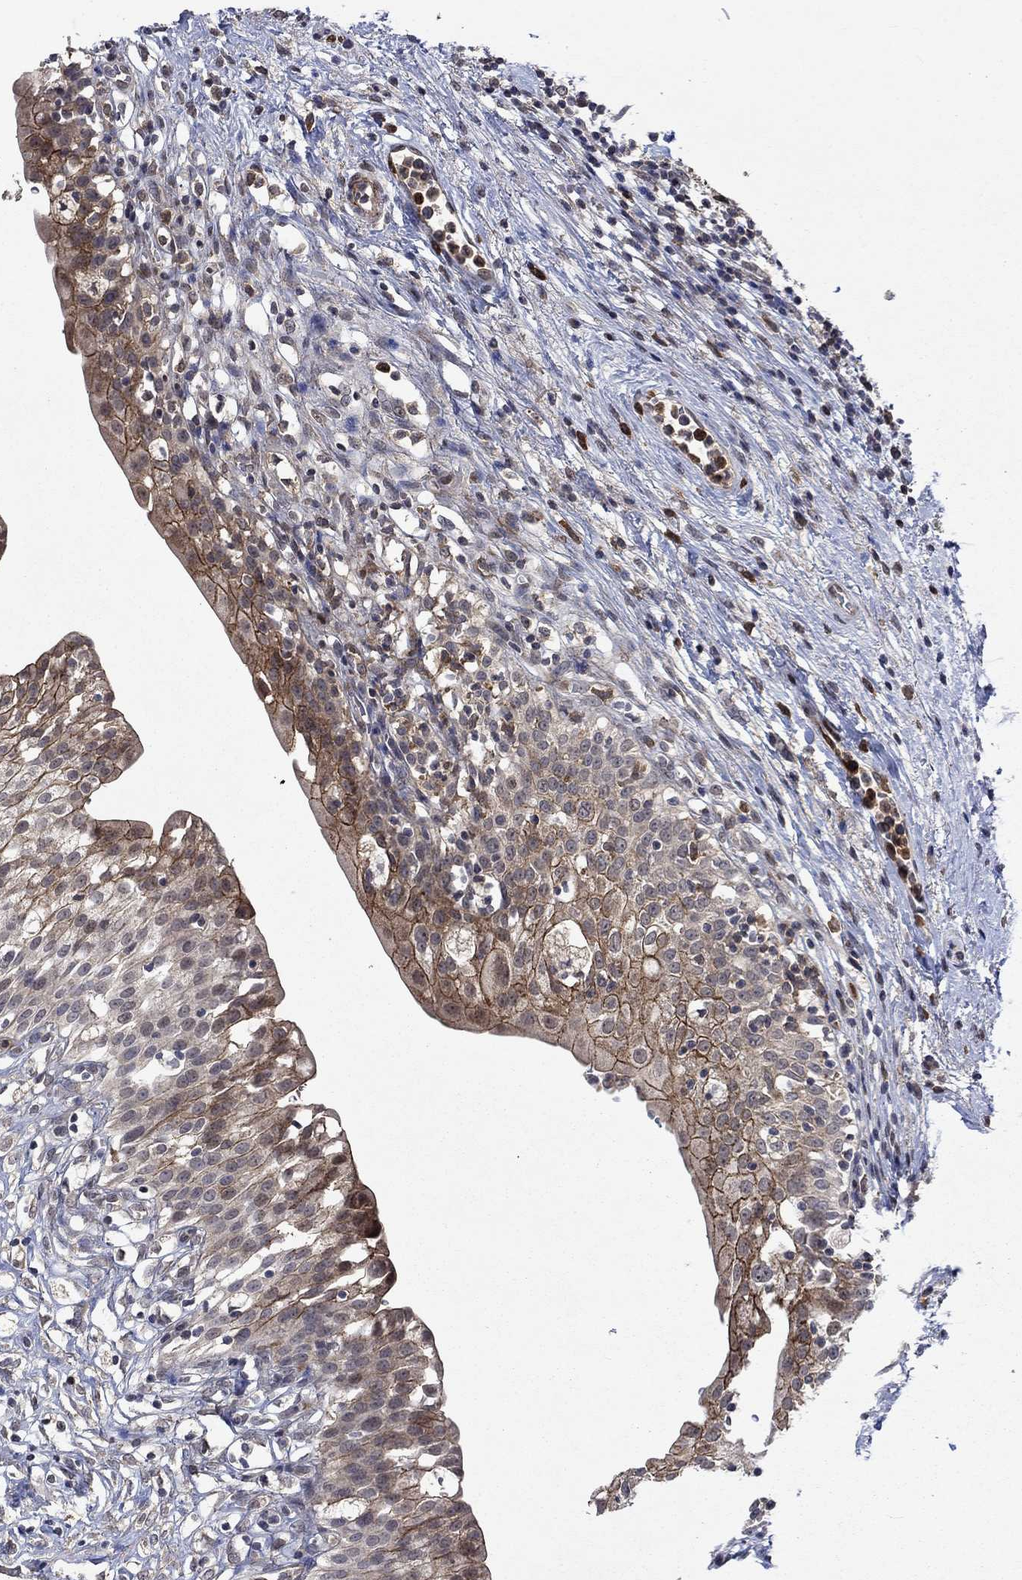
{"staining": {"intensity": "moderate", "quantity": "<25%", "location": "cytoplasmic/membranous"}, "tissue": "urinary bladder", "cell_type": "Urothelial cells", "image_type": "normal", "snomed": [{"axis": "morphology", "description": "Normal tissue, NOS"}, {"axis": "topography", "description": "Urinary bladder"}], "caption": "Protein expression by IHC demonstrates moderate cytoplasmic/membranous positivity in about <25% of urothelial cells in unremarkable urinary bladder.", "gene": "PPP1R9A", "patient": {"sex": "male", "age": 76}}